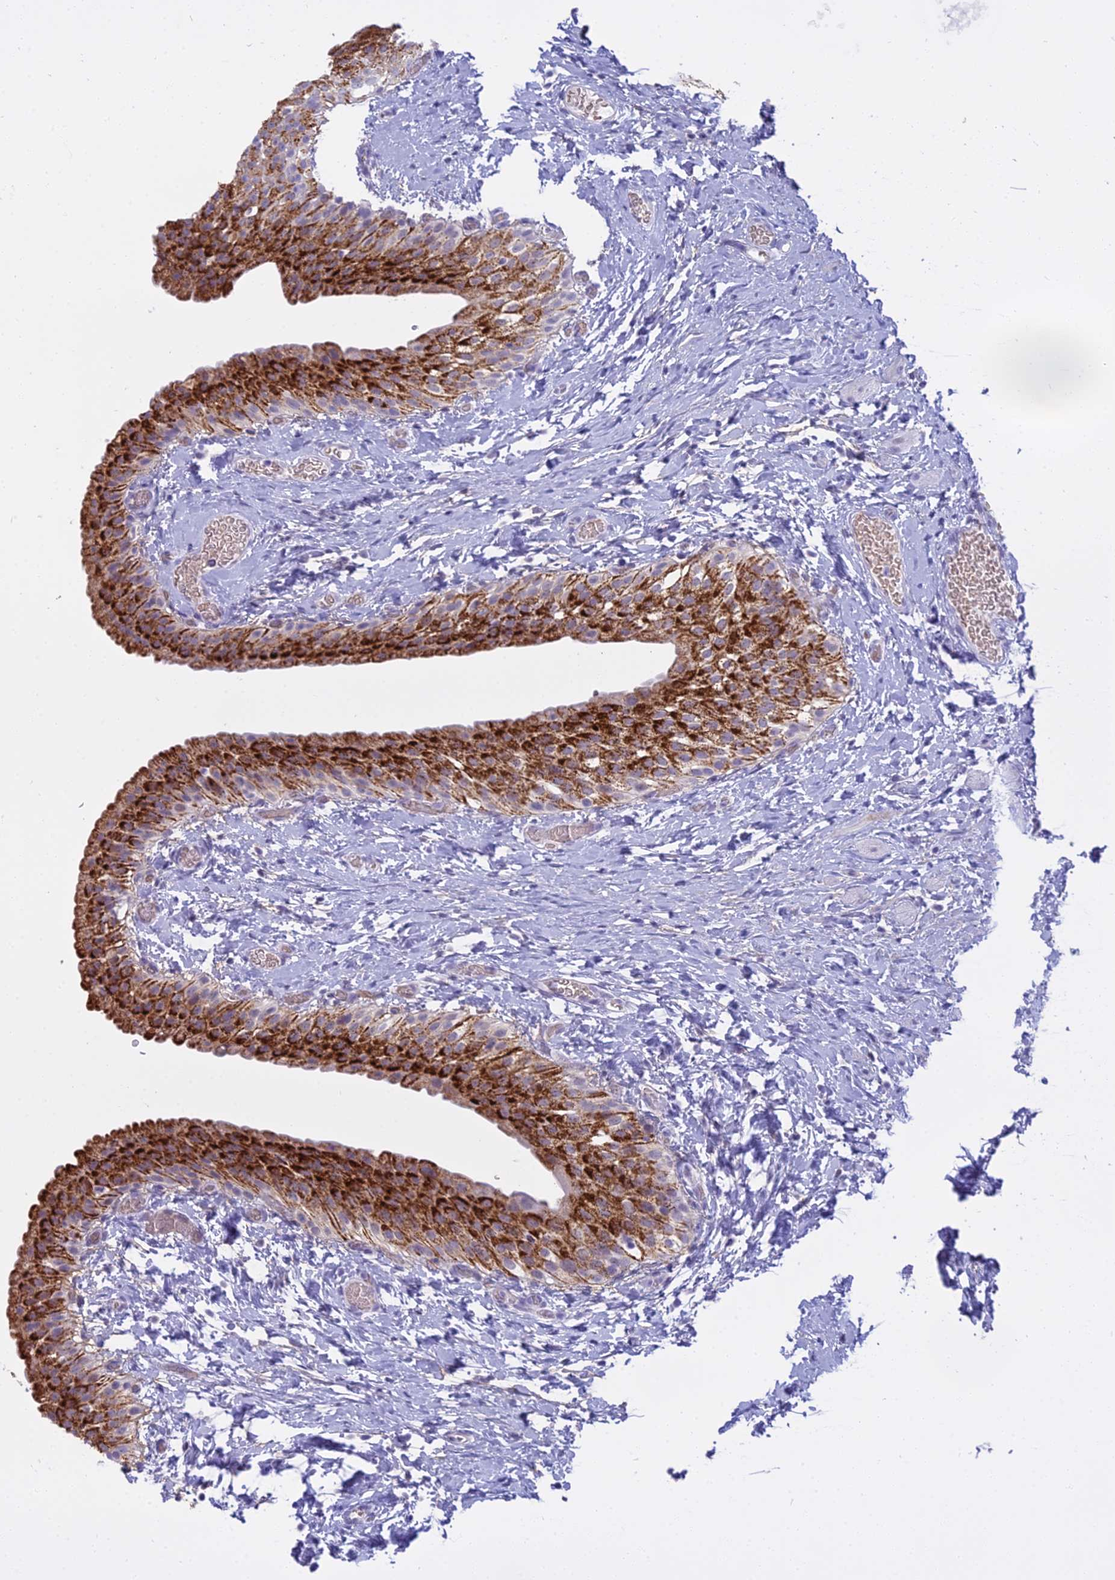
{"staining": {"intensity": "strong", "quantity": ">75%", "location": "cytoplasmic/membranous"}, "tissue": "urinary bladder", "cell_type": "Urothelial cells", "image_type": "normal", "snomed": [{"axis": "morphology", "description": "Normal tissue, NOS"}, {"axis": "topography", "description": "Urinary bladder"}], "caption": "A brown stain shows strong cytoplasmic/membranous staining of a protein in urothelial cells of normal human urinary bladder. (DAB IHC with brightfield microscopy, high magnification).", "gene": "OSTN", "patient": {"sex": "male", "age": 1}}